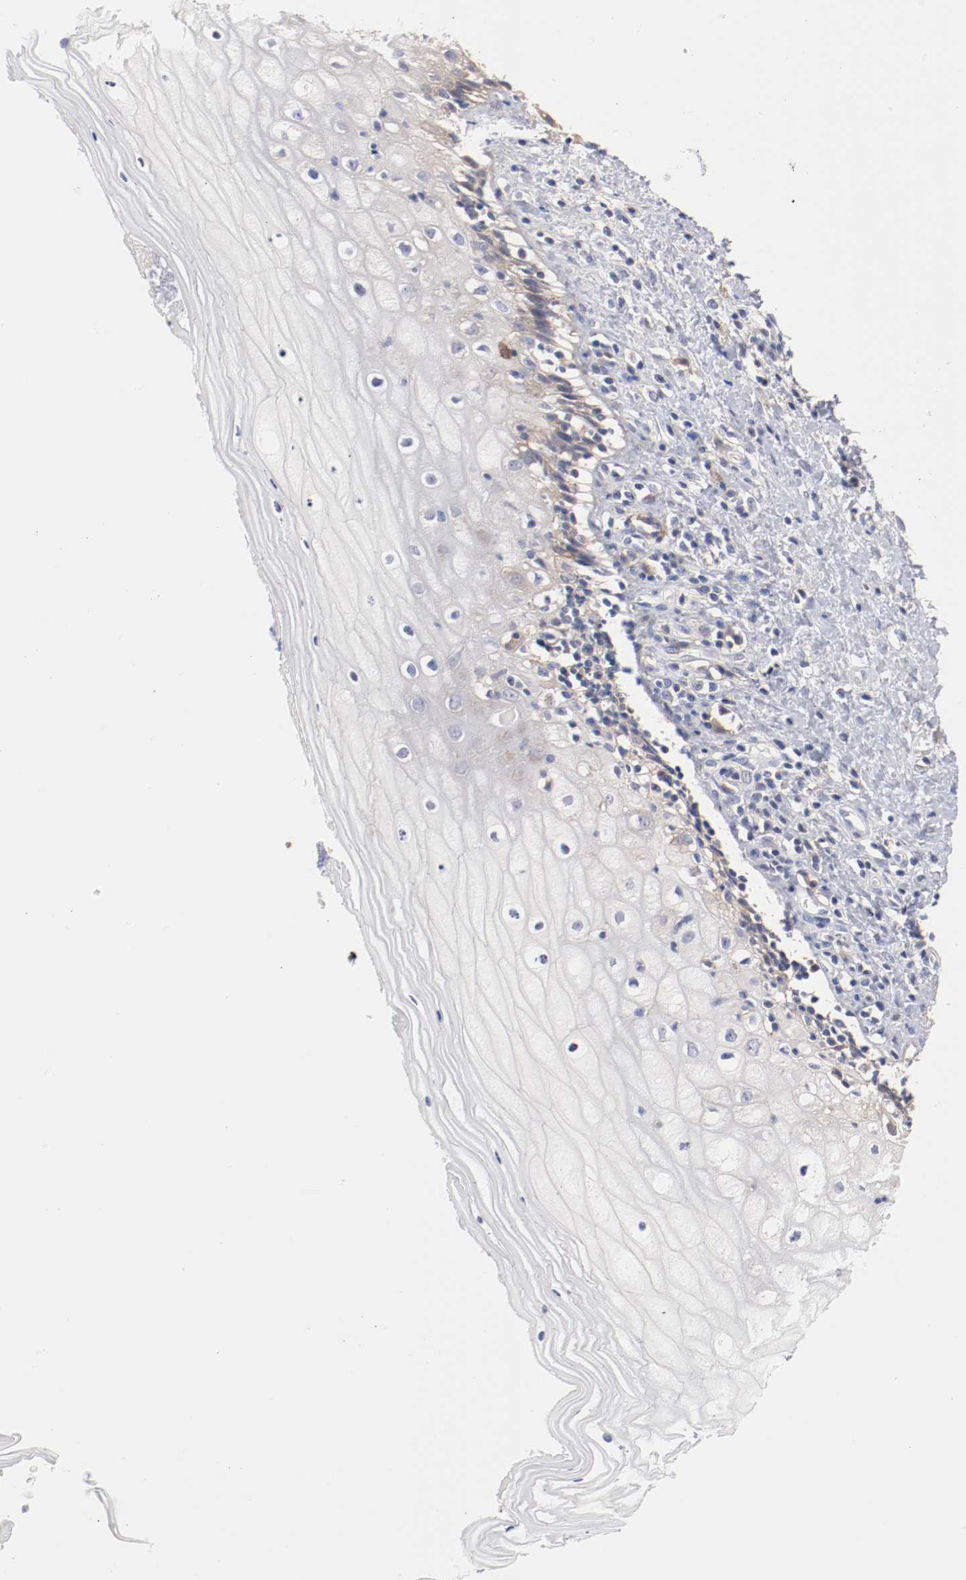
{"staining": {"intensity": "weak", "quantity": "25%-75%", "location": "cytoplasmic/membranous"}, "tissue": "vagina", "cell_type": "Squamous epithelial cells", "image_type": "normal", "snomed": [{"axis": "morphology", "description": "Normal tissue, NOS"}, {"axis": "topography", "description": "Vagina"}], "caption": "Squamous epithelial cells show weak cytoplasmic/membranous staining in about 25%-75% of cells in unremarkable vagina. (DAB (3,3'-diaminobenzidine) = brown stain, brightfield microscopy at high magnification).", "gene": "SETD3", "patient": {"sex": "female", "age": 46}}